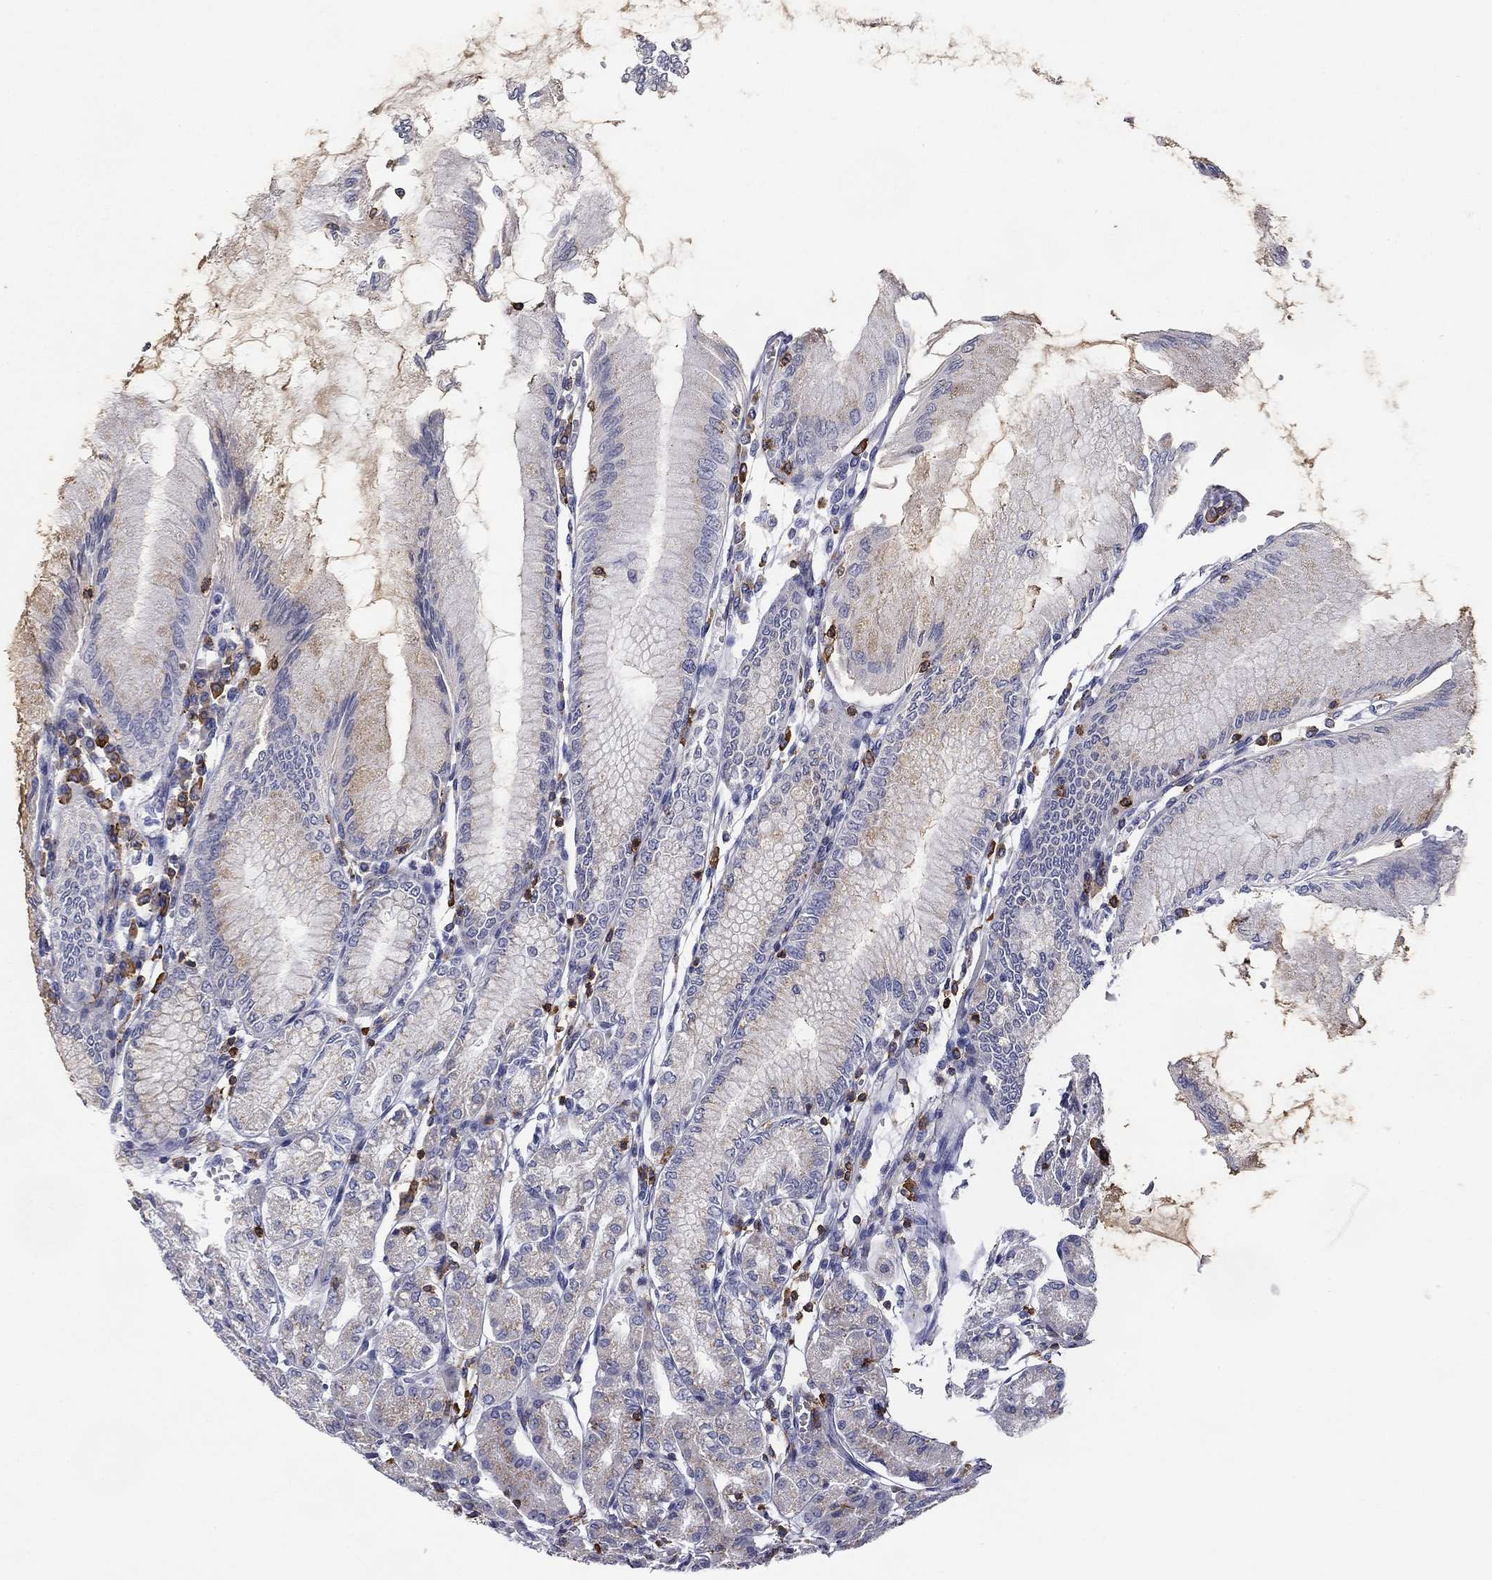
{"staining": {"intensity": "negative", "quantity": "none", "location": "none"}, "tissue": "stomach", "cell_type": "Glandular cells", "image_type": "normal", "snomed": [{"axis": "morphology", "description": "Normal tissue, NOS"}, {"axis": "topography", "description": "Skeletal muscle"}, {"axis": "topography", "description": "Stomach"}], "caption": "This is a histopathology image of immunohistochemistry staining of unremarkable stomach, which shows no positivity in glandular cells.", "gene": "TRAT1", "patient": {"sex": "female", "age": 57}}